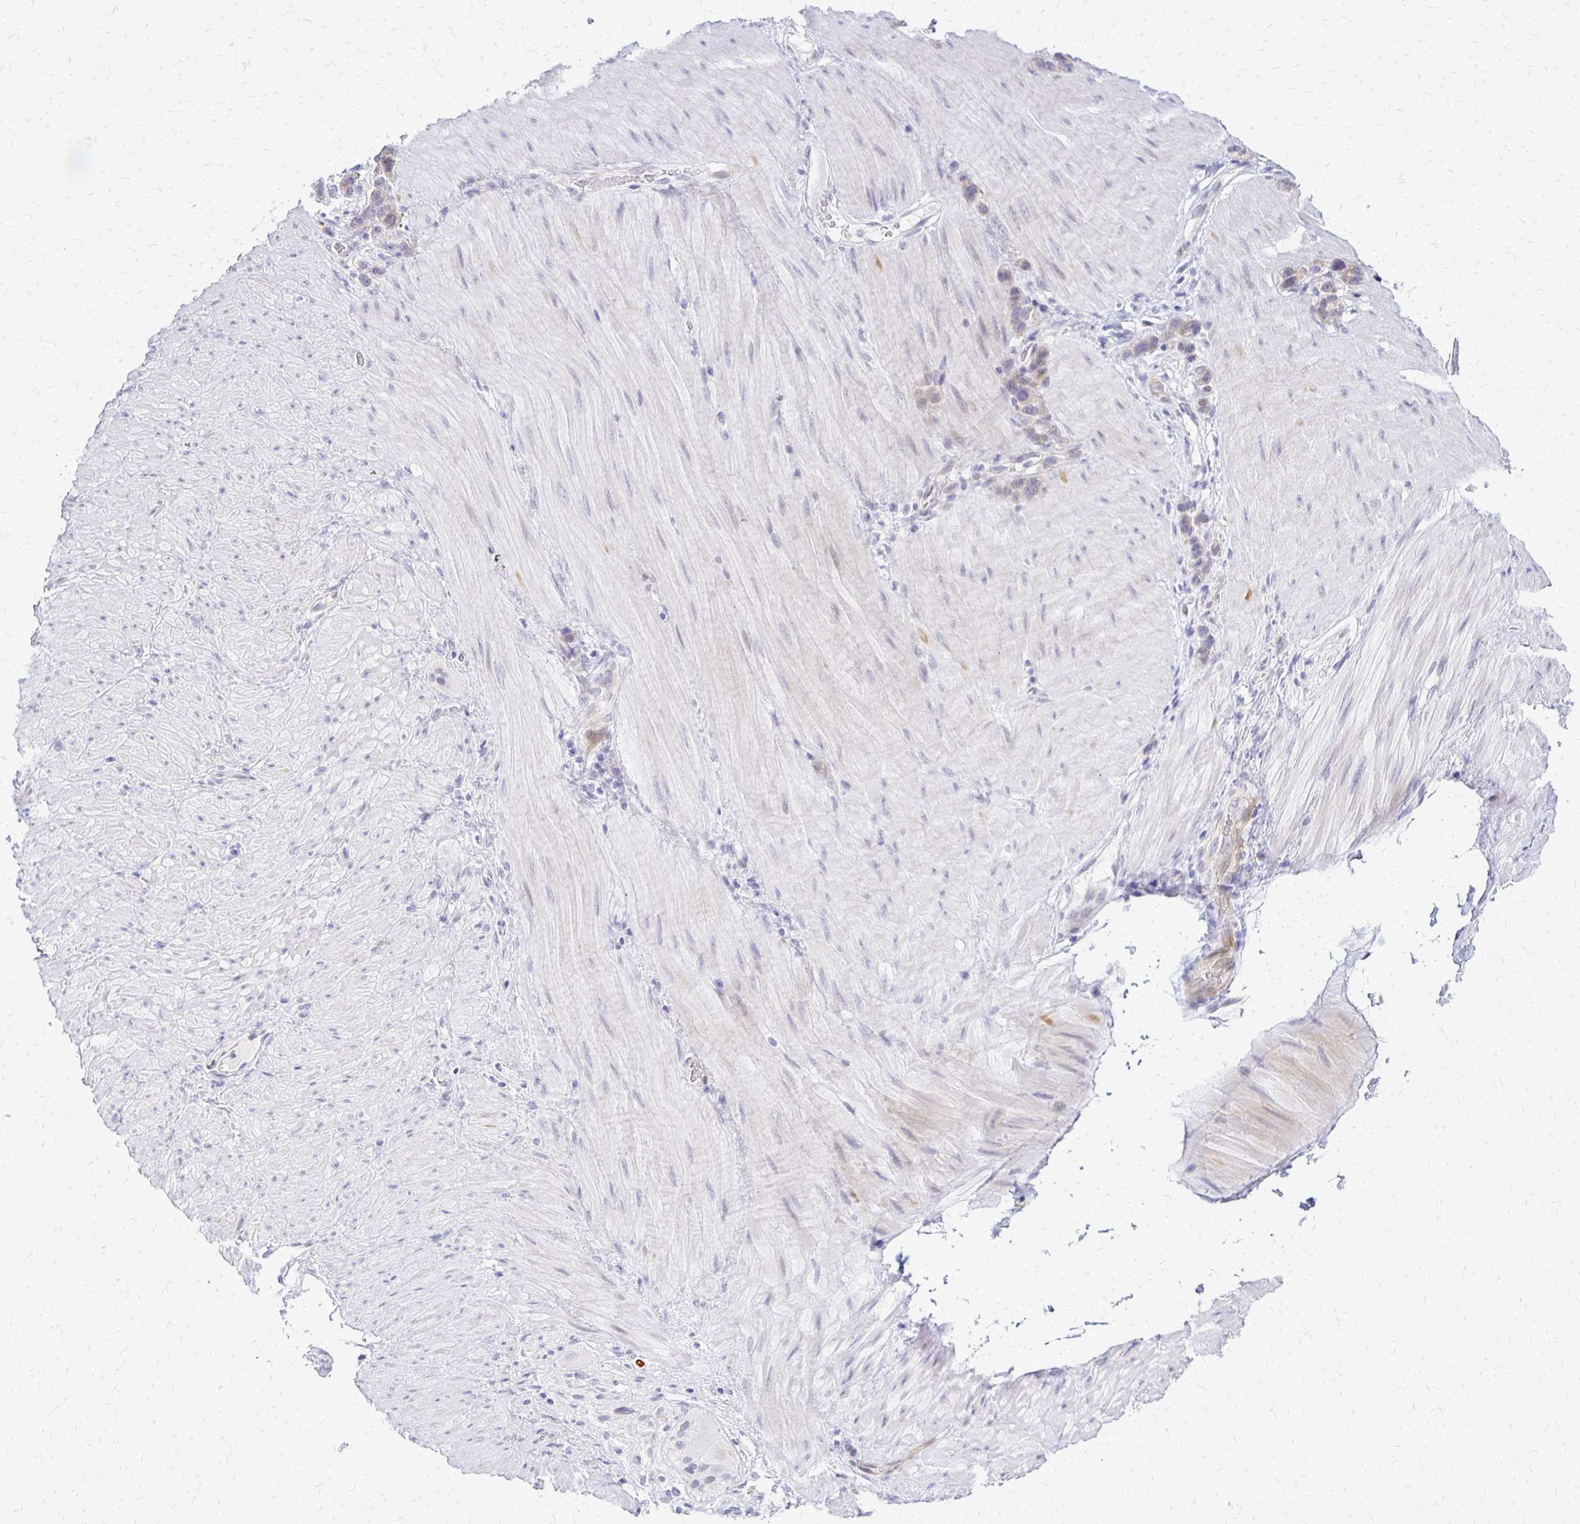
{"staining": {"intensity": "negative", "quantity": "none", "location": "none"}, "tissue": "stomach cancer", "cell_type": "Tumor cells", "image_type": "cancer", "snomed": [{"axis": "morphology", "description": "Adenocarcinoma, NOS"}, {"axis": "topography", "description": "Stomach"}], "caption": "IHC of human adenocarcinoma (stomach) displays no positivity in tumor cells. Brightfield microscopy of immunohistochemistry (IHC) stained with DAB (3,3'-diaminobenzidine) (brown) and hematoxylin (blue), captured at high magnification.", "gene": "EPYC", "patient": {"sex": "female", "age": 65}}